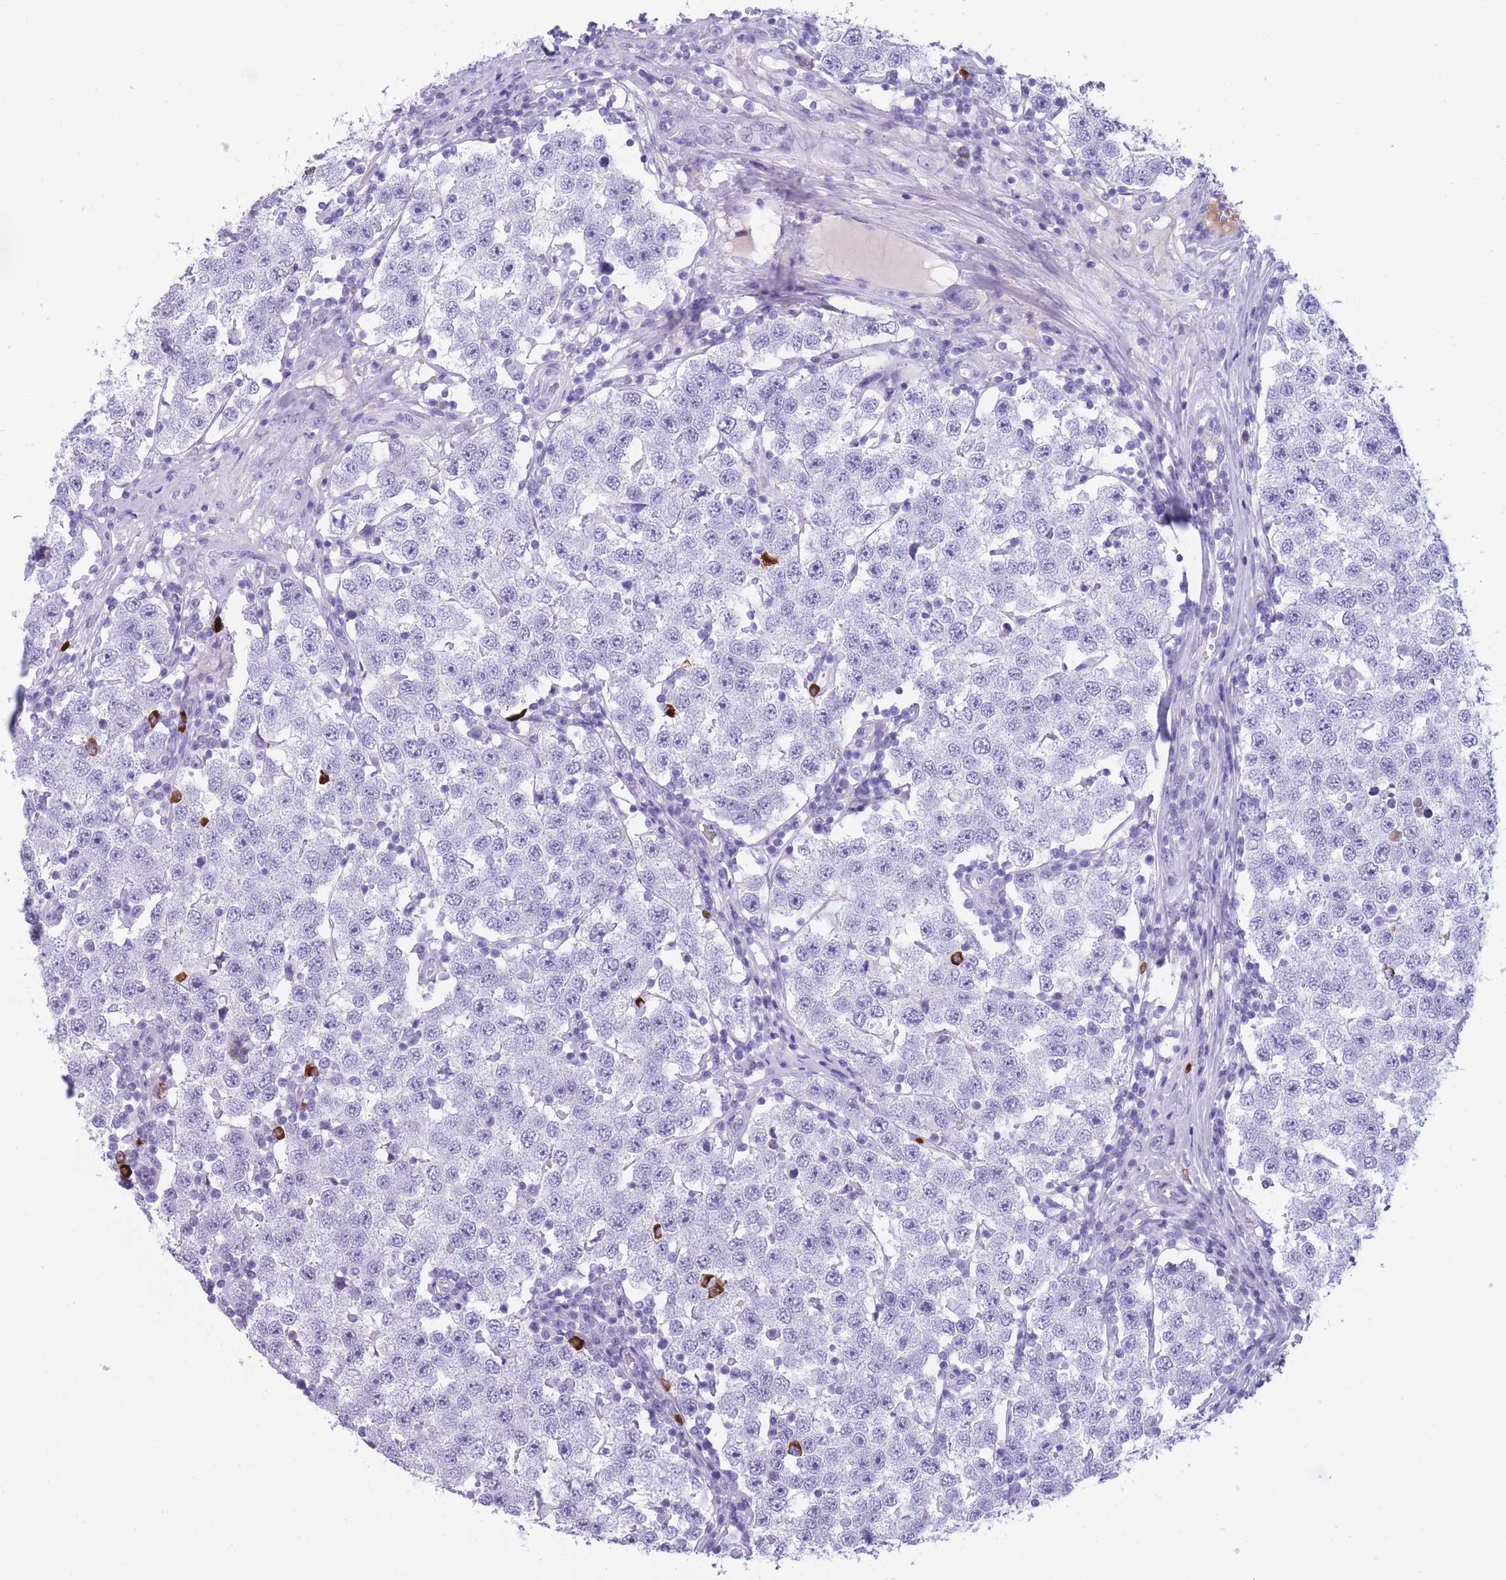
{"staining": {"intensity": "negative", "quantity": "none", "location": "none"}, "tissue": "testis cancer", "cell_type": "Tumor cells", "image_type": "cancer", "snomed": [{"axis": "morphology", "description": "Seminoma, NOS"}, {"axis": "topography", "description": "Testis"}], "caption": "Tumor cells show no significant protein positivity in testis cancer (seminoma).", "gene": "TNFSF11", "patient": {"sex": "male", "age": 34}}